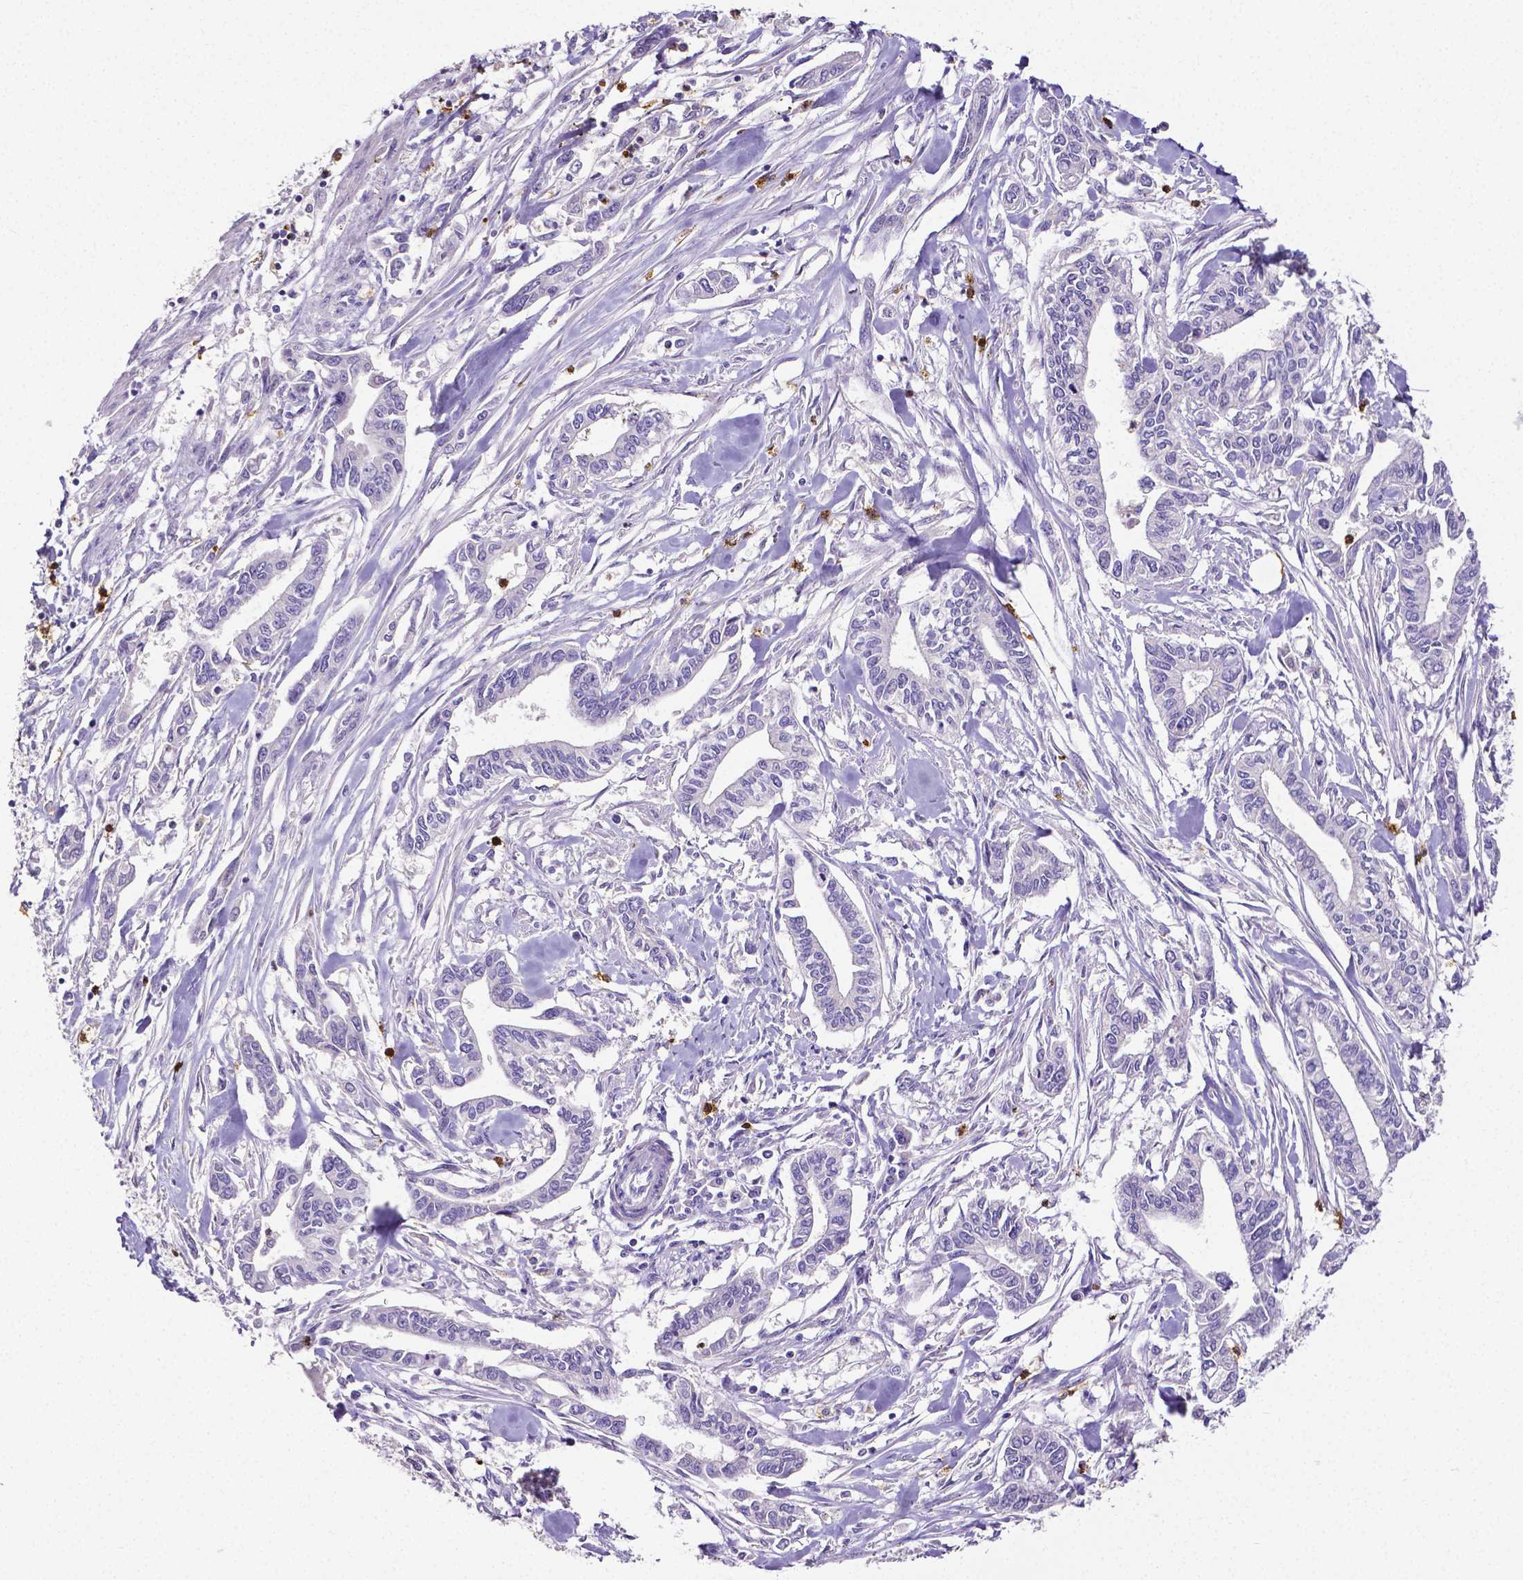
{"staining": {"intensity": "negative", "quantity": "none", "location": "none"}, "tissue": "pancreatic cancer", "cell_type": "Tumor cells", "image_type": "cancer", "snomed": [{"axis": "morphology", "description": "Adenocarcinoma, NOS"}, {"axis": "topography", "description": "Pancreas"}], "caption": "An image of human adenocarcinoma (pancreatic) is negative for staining in tumor cells.", "gene": "MMP9", "patient": {"sex": "male", "age": 60}}